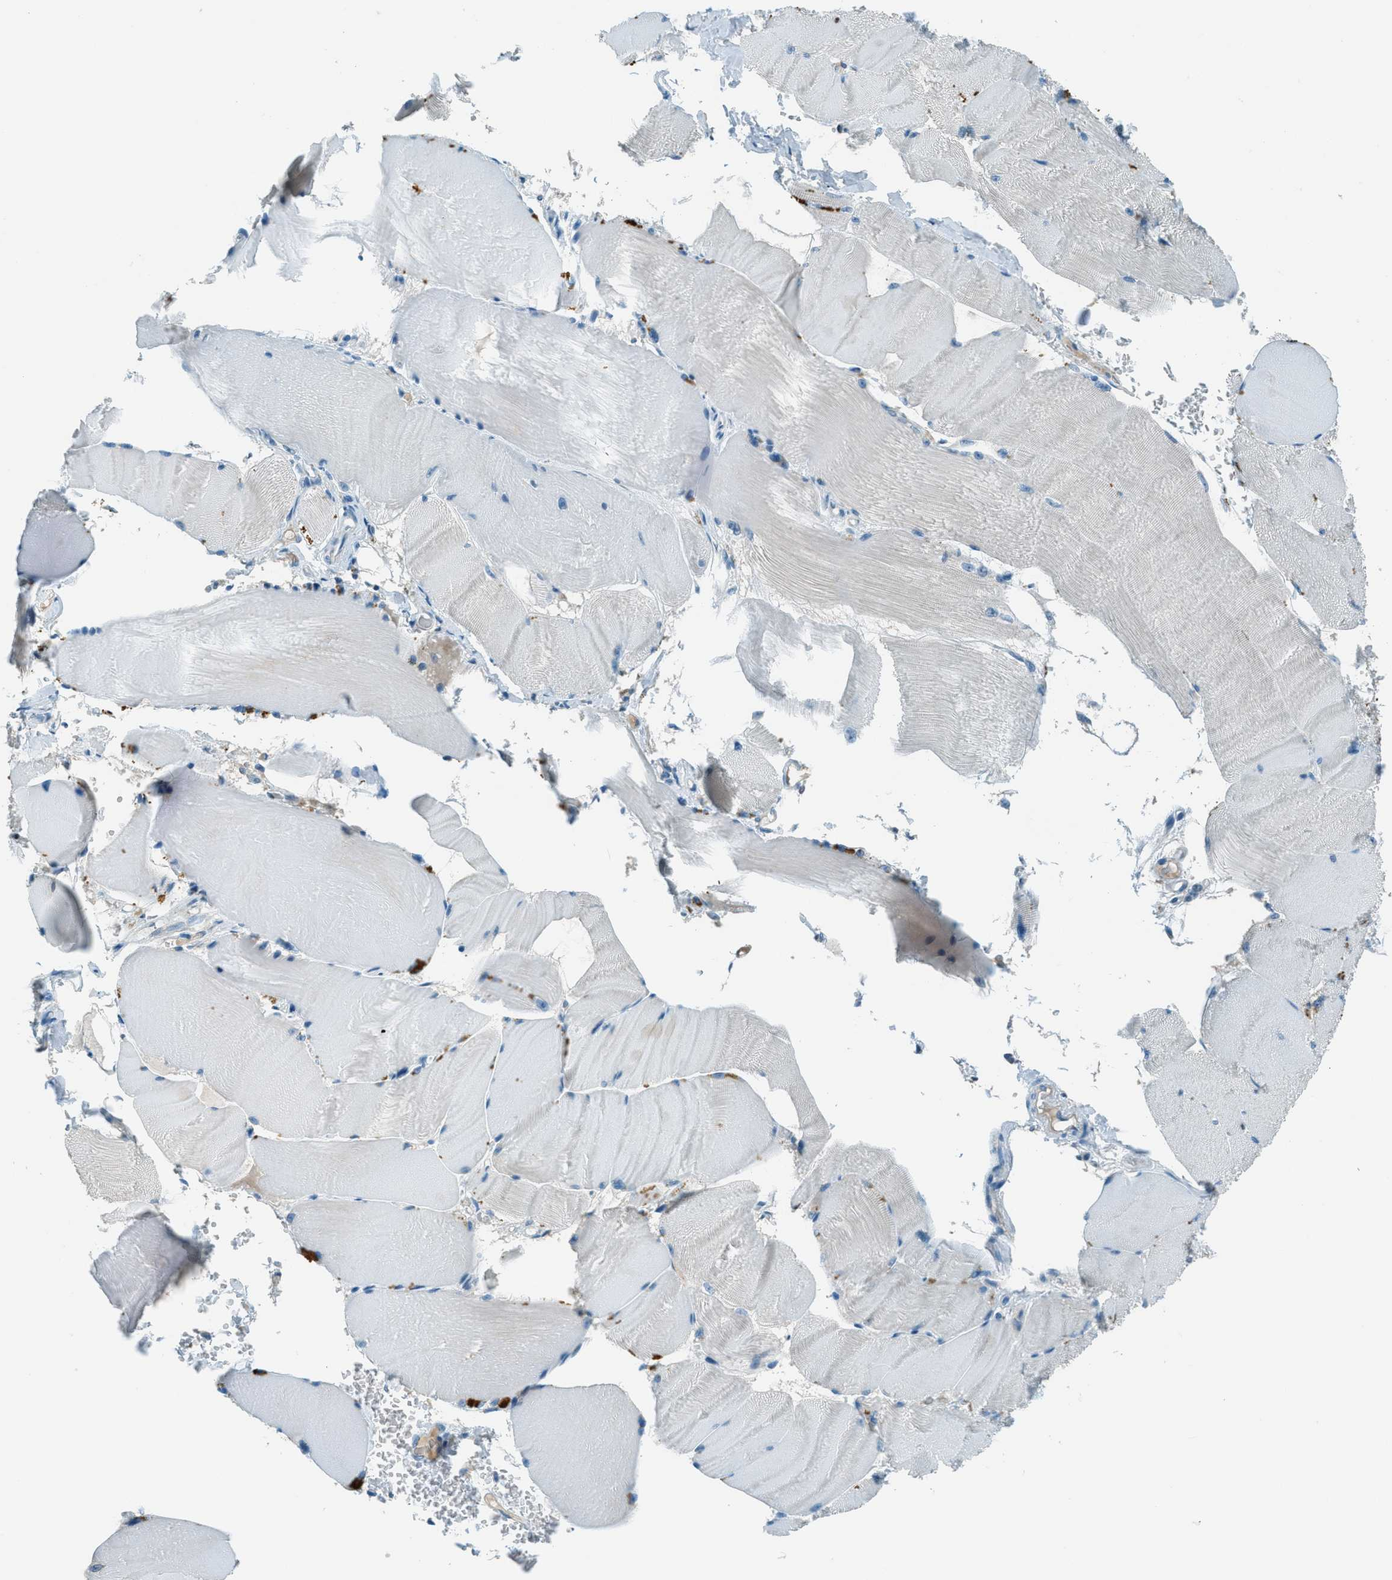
{"staining": {"intensity": "negative", "quantity": "none", "location": "none"}, "tissue": "skeletal muscle", "cell_type": "Myocytes", "image_type": "normal", "snomed": [{"axis": "morphology", "description": "Normal tissue, NOS"}, {"axis": "topography", "description": "Skin"}, {"axis": "topography", "description": "Skeletal muscle"}], "caption": "High magnification brightfield microscopy of unremarkable skeletal muscle stained with DAB (brown) and counterstained with hematoxylin (blue): myocytes show no significant expression.", "gene": "MSLN", "patient": {"sex": "male", "age": 83}}